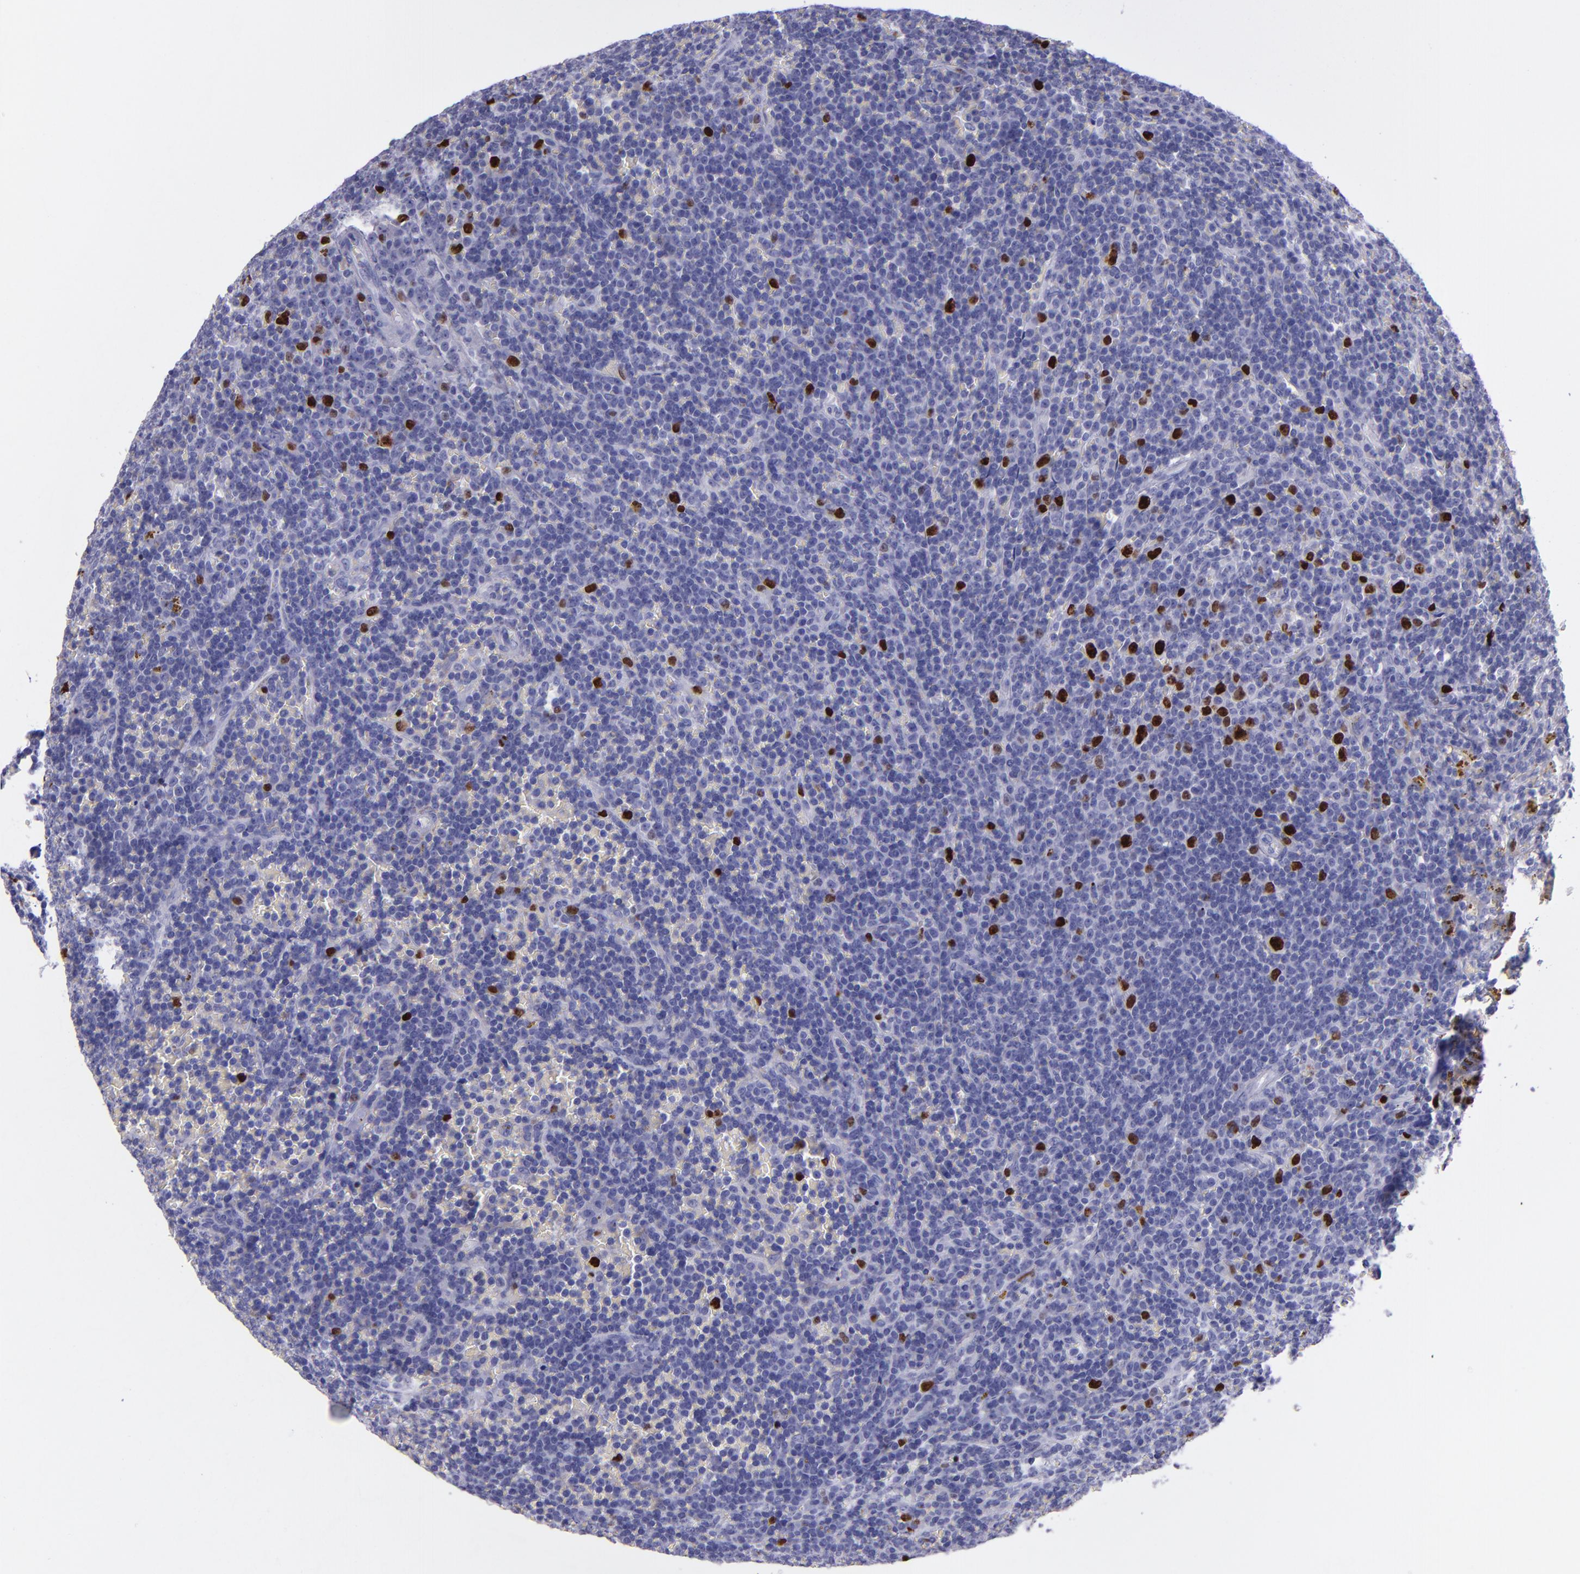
{"staining": {"intensity": "strong", "quantity": "<25%", "location": "nuclear"}, "tissue": "lymphoma", "cell_type": "Tumor cells", "image_type": "cancer", "snomed": [{"axis": "morphology", "description": "Malignant lymphoma, non-Hodgkin's type, Low grade"}, {"axis": "topography", "description": "Spleen"}], "caption": "Human low-grade malignant lymphoma, non-Hodgkin's type stained with a brown dye displays strong nuclear positive positivity in about <25% of tumor cells.", "gene": "TOP2A", "patient": {"sex": "male", "age": 80}}